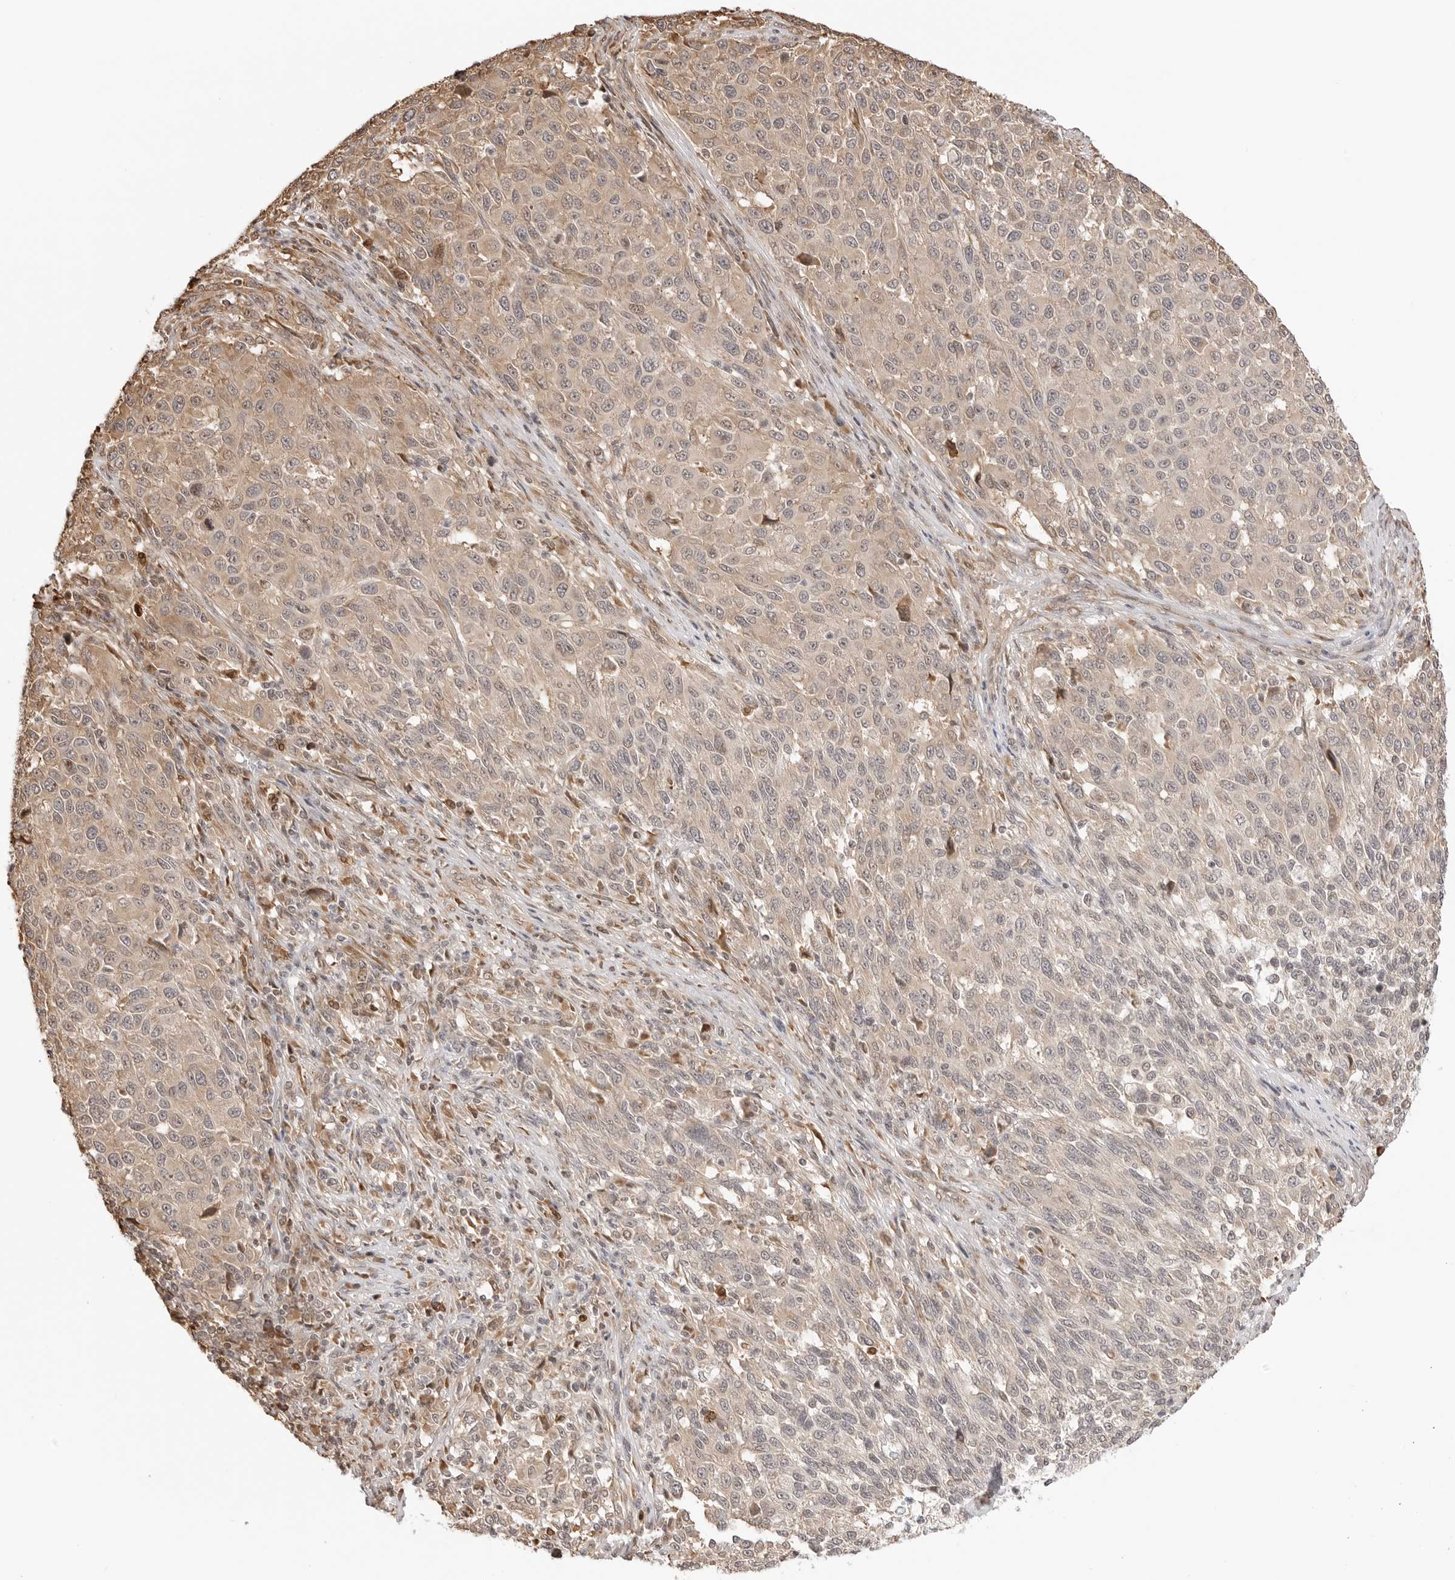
{"staining": {"intensity": "weak", "quantity": "<25%", "location": "cytoplasmic/membranous"}, "tissue": "melanoma", "cell_type": "Tumor cells", "image_type": "cancer", "snomed": [{"axis": "morphology", "description": "Malignant melanoma, Metastatic site"}, {"axis": "topography", "description": "Lymph node"}], "caption": "Immunohistochemistry of human malignant melanoma (metastatic site) displays no expression in tumor cells.", "gene": "FKBP14", "patient": {"sex": "male", "age": 61}}